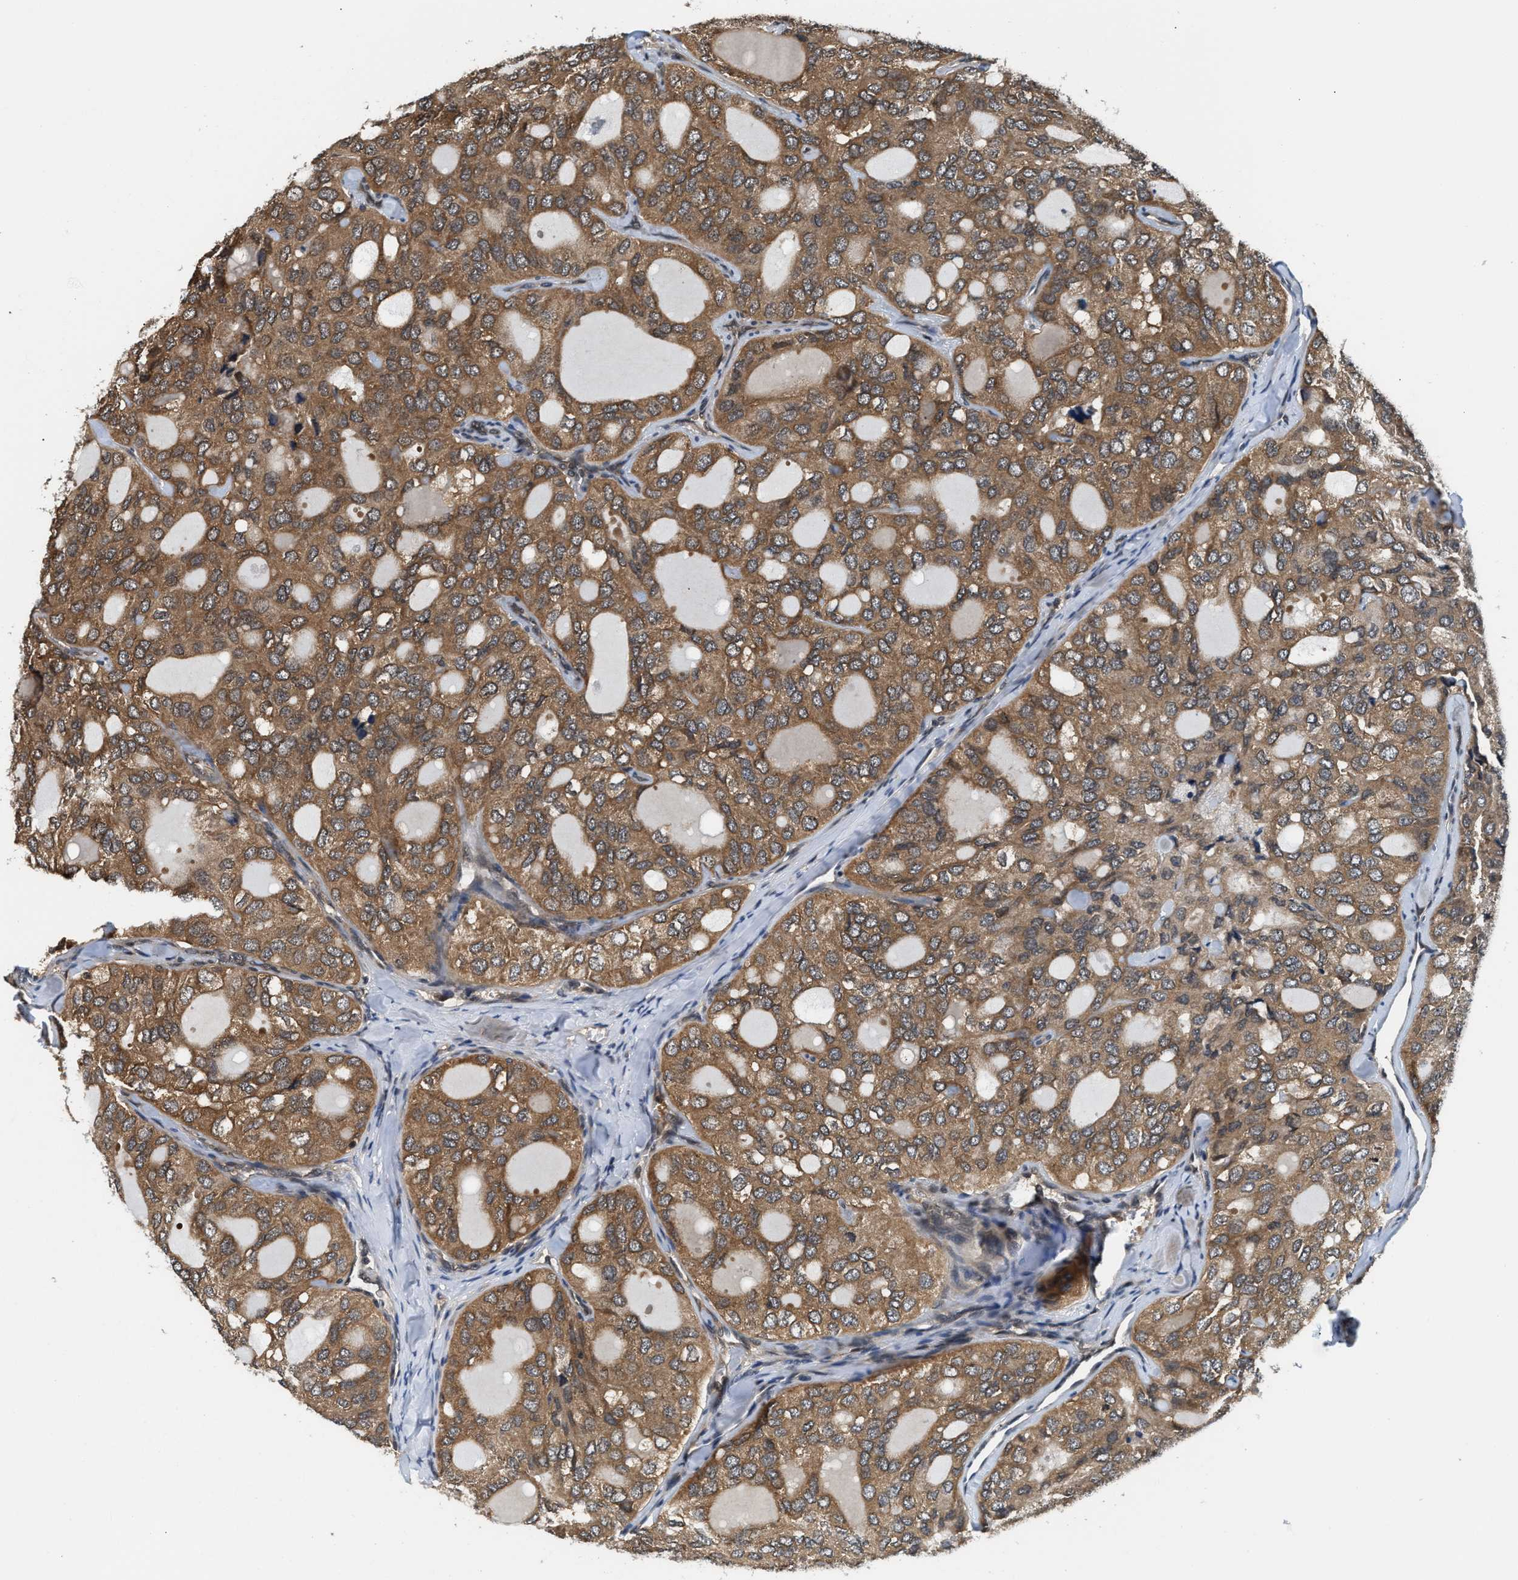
{"staining": {"intensity": "moderate", "quantity": ">75%", "location": "cytoplasmic/membranous"}, "tissue": "thyroid cancer", "cell_type": "Tumor cells", "image_type": "cancer", "snomed": [{"axis": "morphology", "description": "Follicular adenoma carcinoma, NOS"}, {"axis": "topography", "description": "Thyroid gland"}], "caption": "Thyroid cancer (follicular adenoma carcinoma) was stained to show a protein in brown. There is medium levels of moderate cytoplasmic/membranous expression in approximately >75% of tumor cells. (DAB IHC, brown staining for protein, blue staining for nuclei).", "gene": "RAB29", "patient": {"sex": "male", "age": 75}}